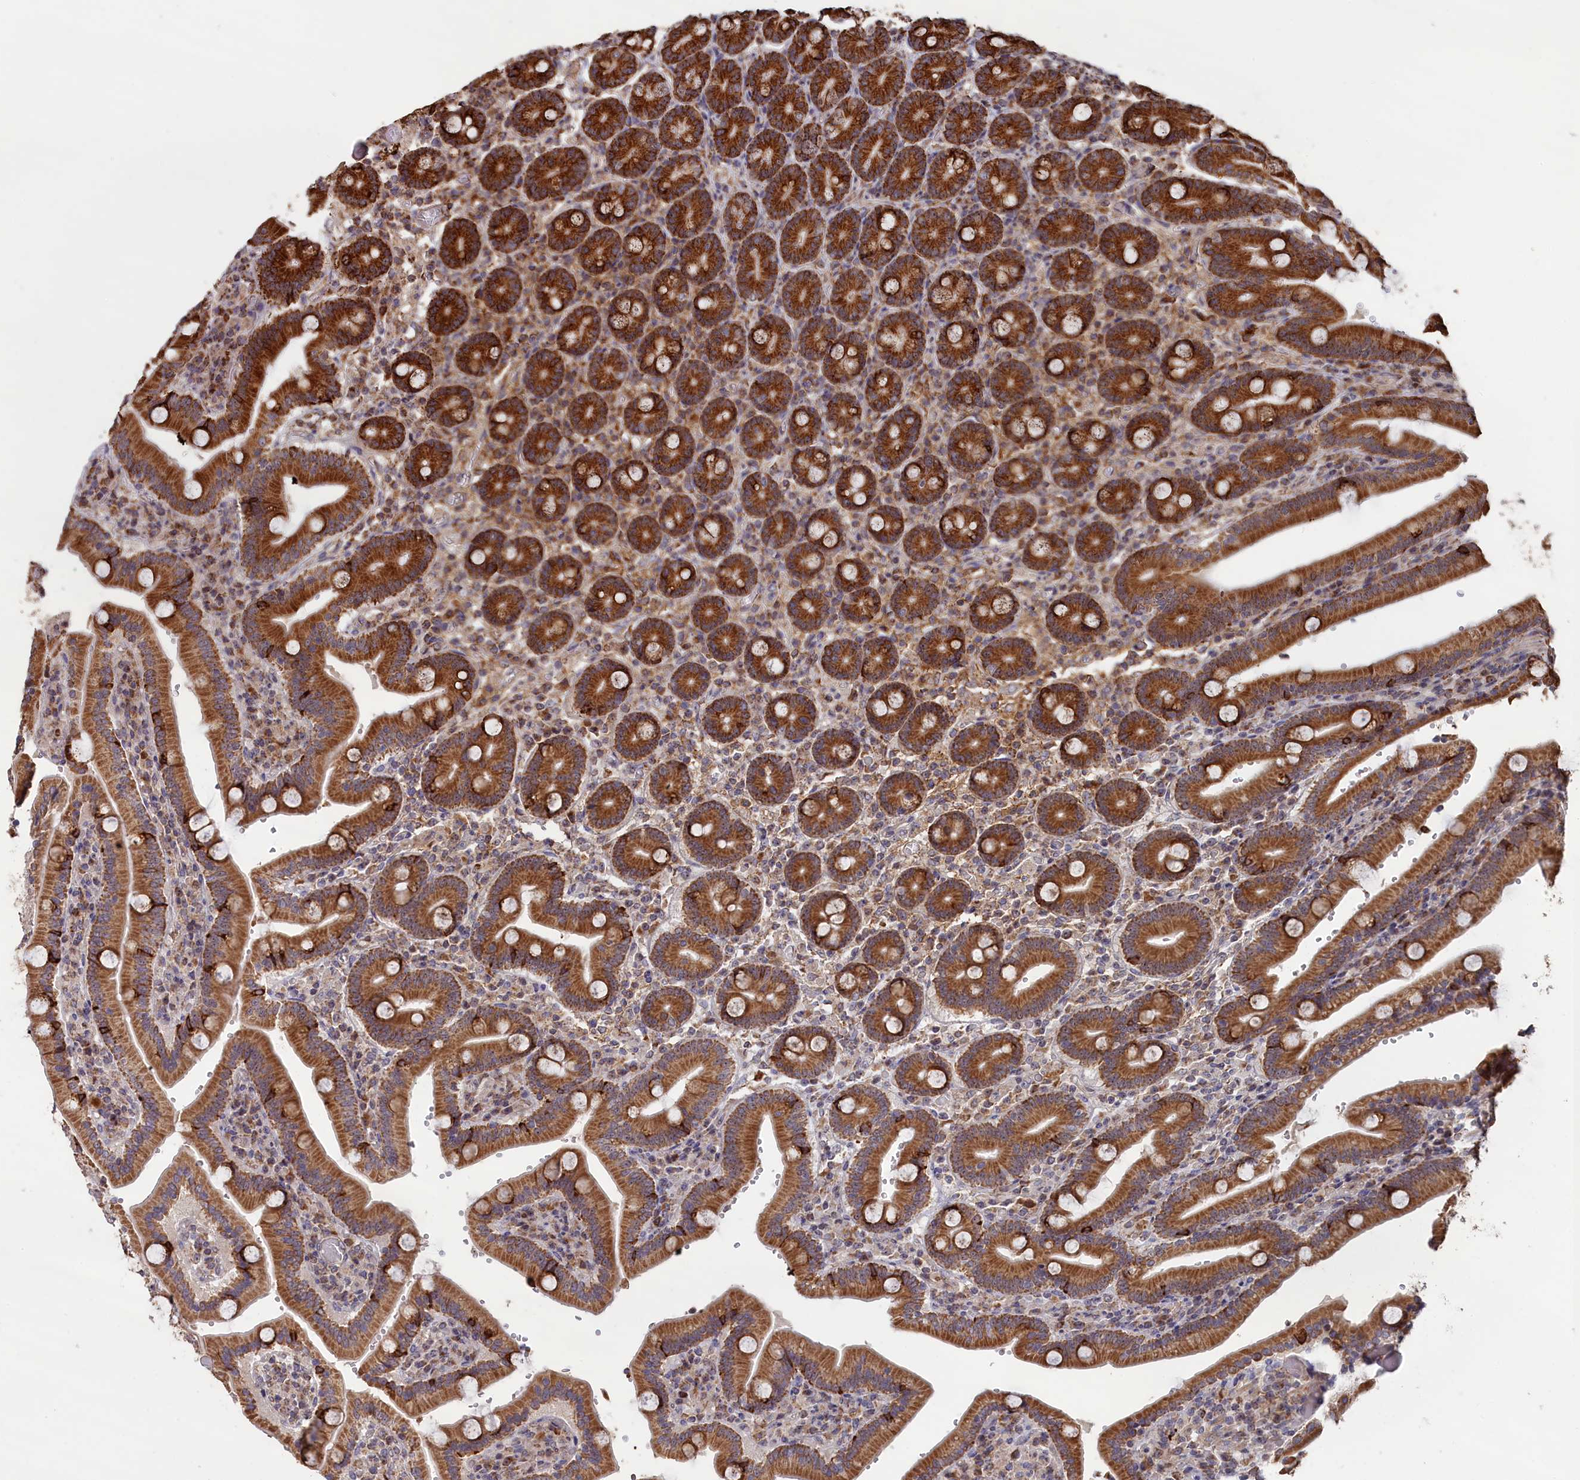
{"staining": {"intensity": "strong", "quantity": ">75%", "location": "cytoplasmic/membranous"}, "tissue": "duodenum", "cell_type": "Glandular cells", "image_type": "normal", "snomed": [{"axis": "morphology", "description": "Normal tissue, NOS"}, {"axis": "topography", "description": "Duodenum"}], "caption": "This is a micrograph of IHC staining of unremarkable duodenum, which shows strong staining in the cytoplasmic/membranous of glandular cells.", "gene": "ENSG00000269825", "patient": {"sex": "female", "age": 62}}